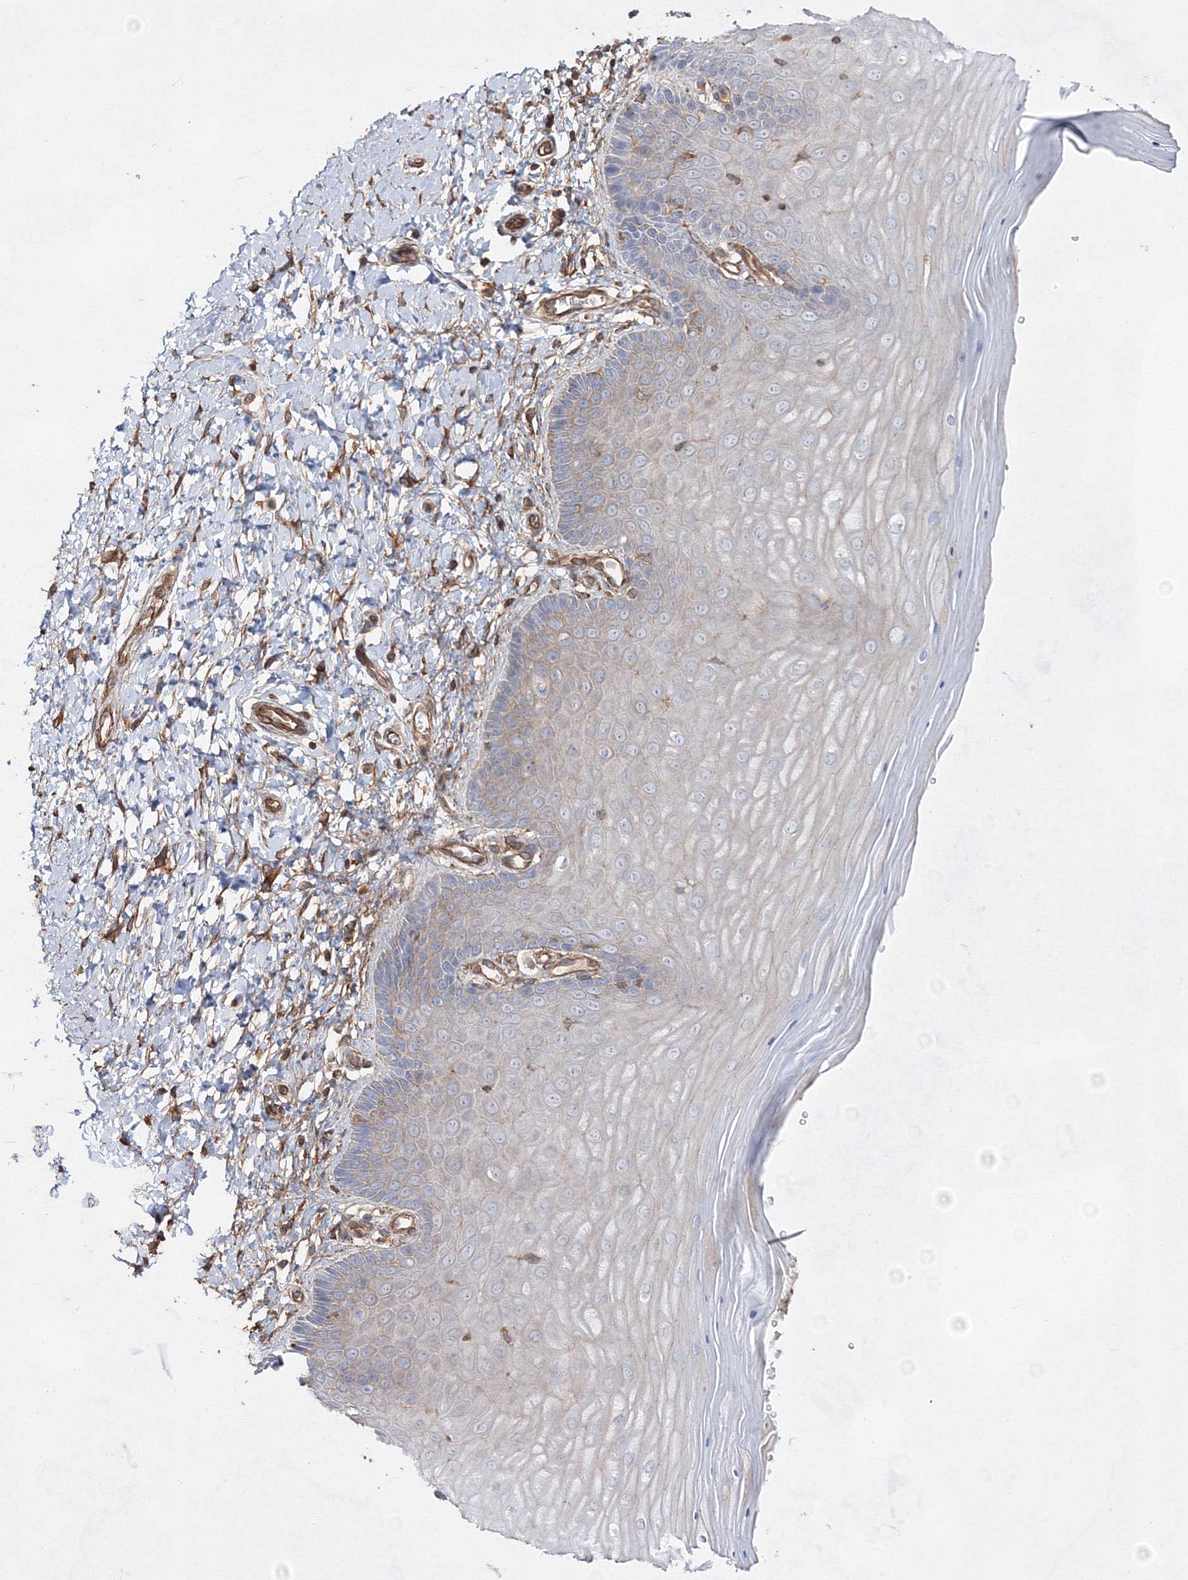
{"staining": {"intensity": "moderate", "quantity": ">75%", "location": "cytoplasmic/membranous"}, "tissue": "cervix", "cell_type": "Glandular cells", "image_type": "normal", "snomed": [{"axis": "morphology", "description": "Normal tissue, NOS"}, {"axis": "topography", "description": "Cervix"}], "caption": "IHC (DAB (3,3'-diaminobenzidine)) staining of normal human cervix shows moderate cytoplasmic/membranous protein expression in approximately >75% of glandular cells.", "gene": "EXOC6", "patient": {"sex": "female", "age": 55}}